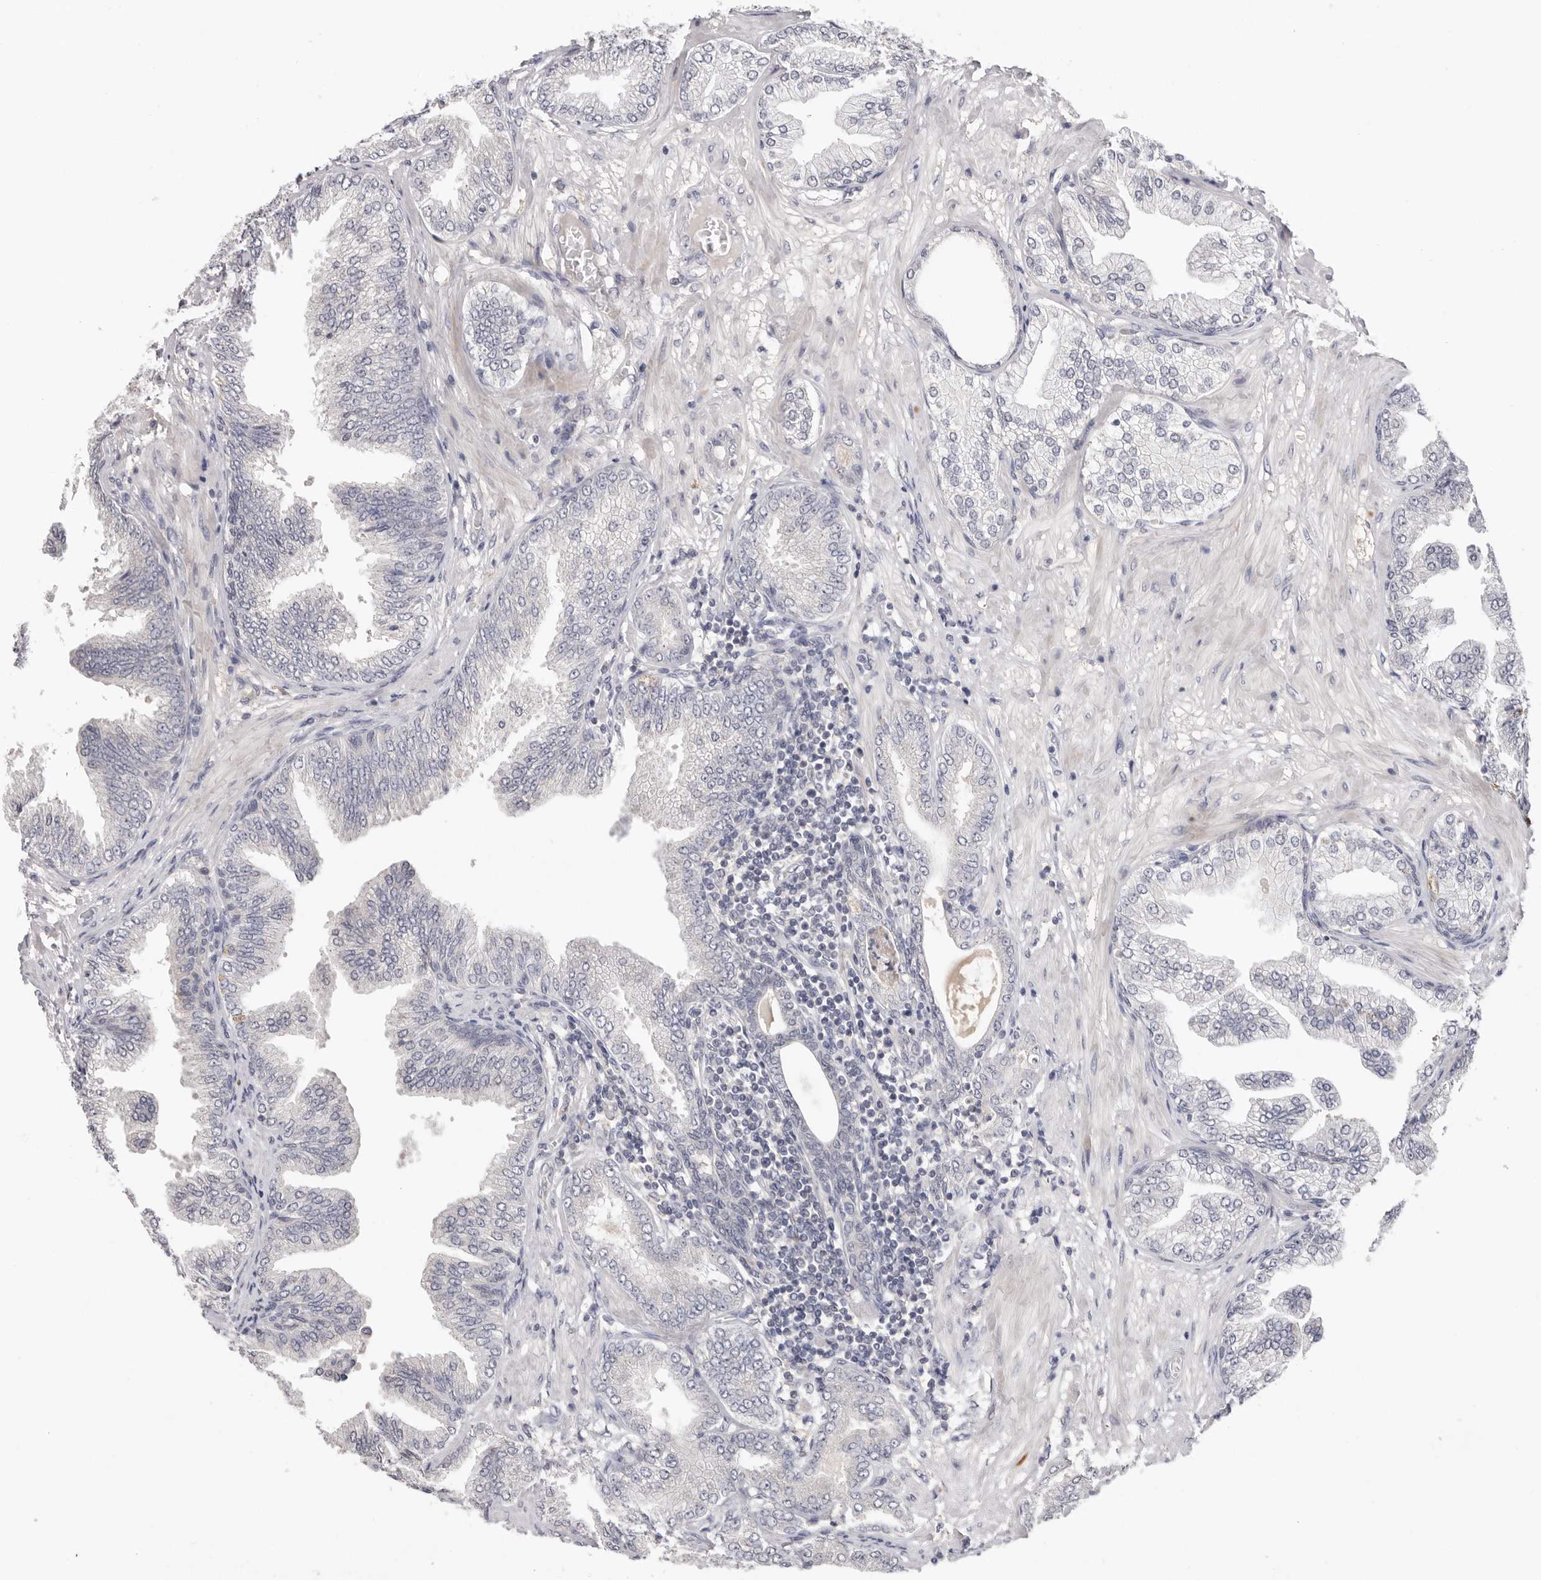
{"staining": {"intensity": "negative", "quantity": "none", "location": "none"}, "tissue": "prostate cancer", "cell_type": "Tumor cells", "image_type": "cancer", "snomed": [{"axis": "morphology", "description": "Adenocarcinoma, Low grade"}, {"axis": "topography", "description": "Prostate"}], "caption": "IHC of prostate cancer shows no positivity in tumor cells.", "gene": "DOP1A", "patient": {"sex": "male", "age": 63}}